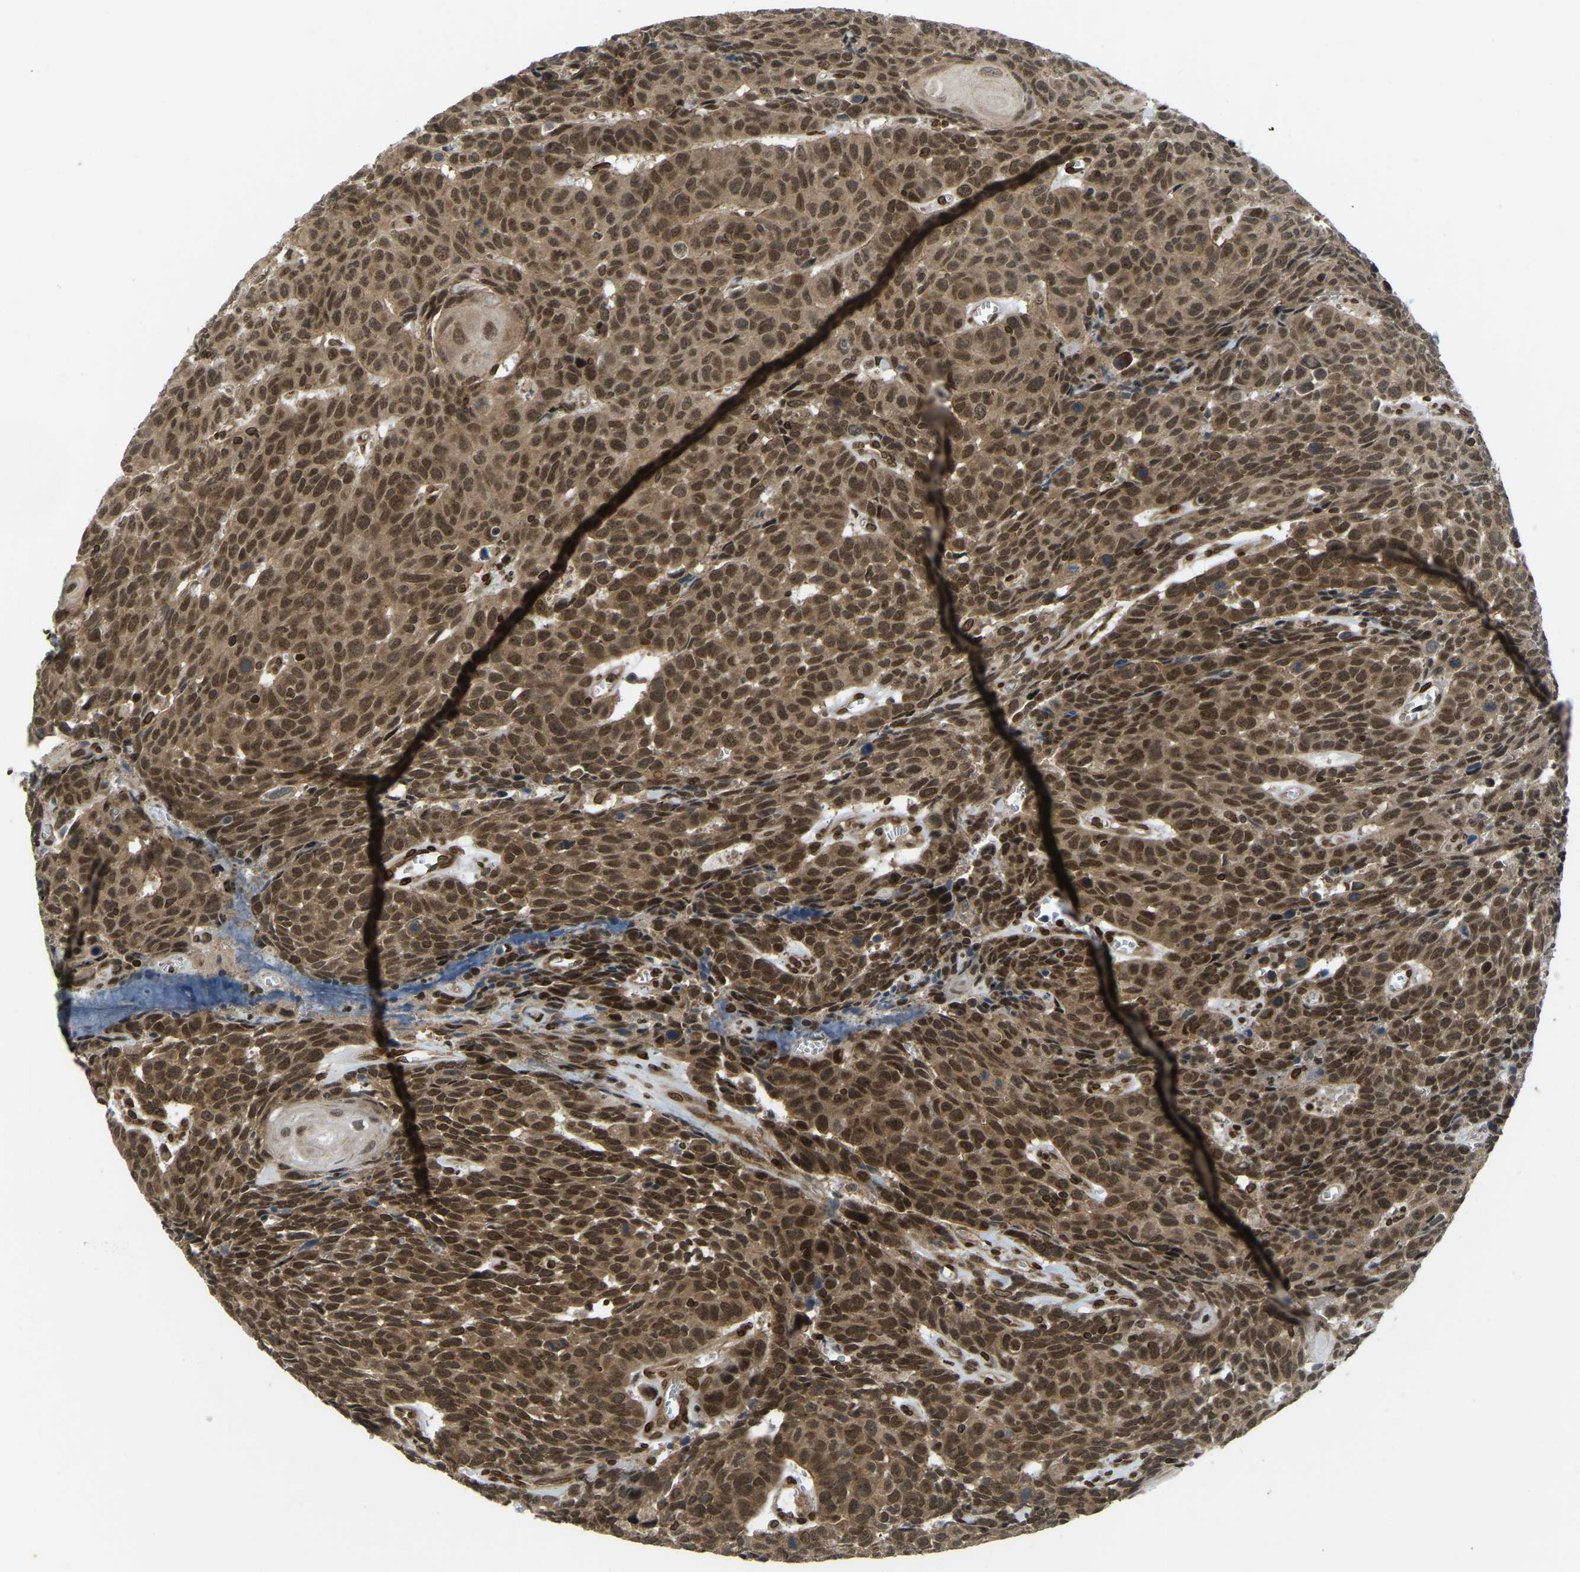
{"staining": {"intensity": "moderate", "quantity": ">75%", "location": "cytoplasmic/membranous,nuclear"}, "tissue": "head and neck cancer", "cell_type": "Tumor cells", "image_type": "cancer", "snomed": [{"axis": "morphology", "description": "Squamous cell carcinoma, NOS"}, {"axis": "topography", "description": "Head-Neck"}], "caption": "This is a photomicrograph of immunohistochemistry (IHC) staining of head and neck cancer (squamous cell carcinoma), which shows moderate staining in the cytoplasmic/membranous and nuclear of tumor cells.", "gene": "SYNE1", "patient": {"sex": "male", "age": 66}}